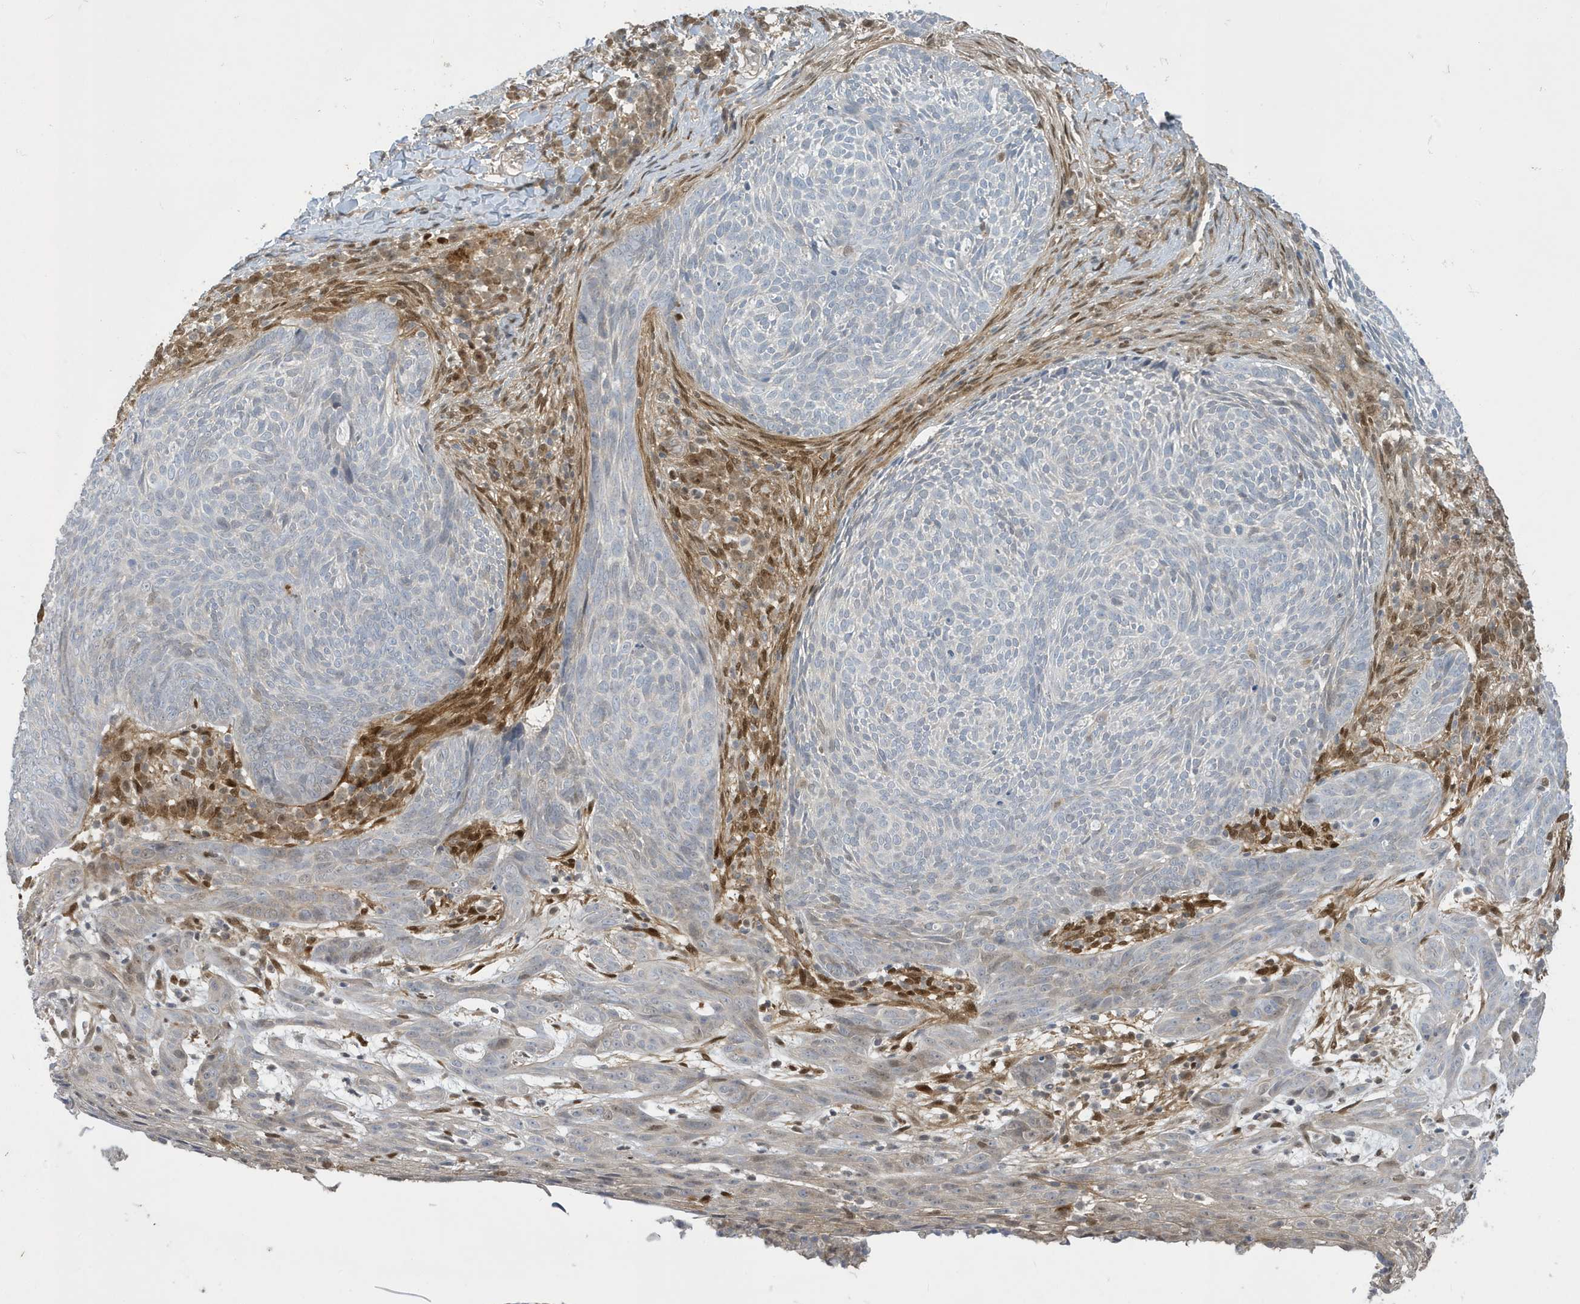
{"staining": {"intensity": "negative", "quantity": "none", "location": "none"}, "tissue": "skin cancer", "cell_type": "Tumor cells", "image_type": "cancer", "snomed": [{"axis": "morphology", "description": "Basal cell carcinoma"}, {"axis": "topography", "description": "Skin"}], "caption": "Tumor cells are negative for protein expression in human skin cancer (basal cell carcinoma).", "gene": "NCOA7", "patient": {"sex": "male", "age": 85}}